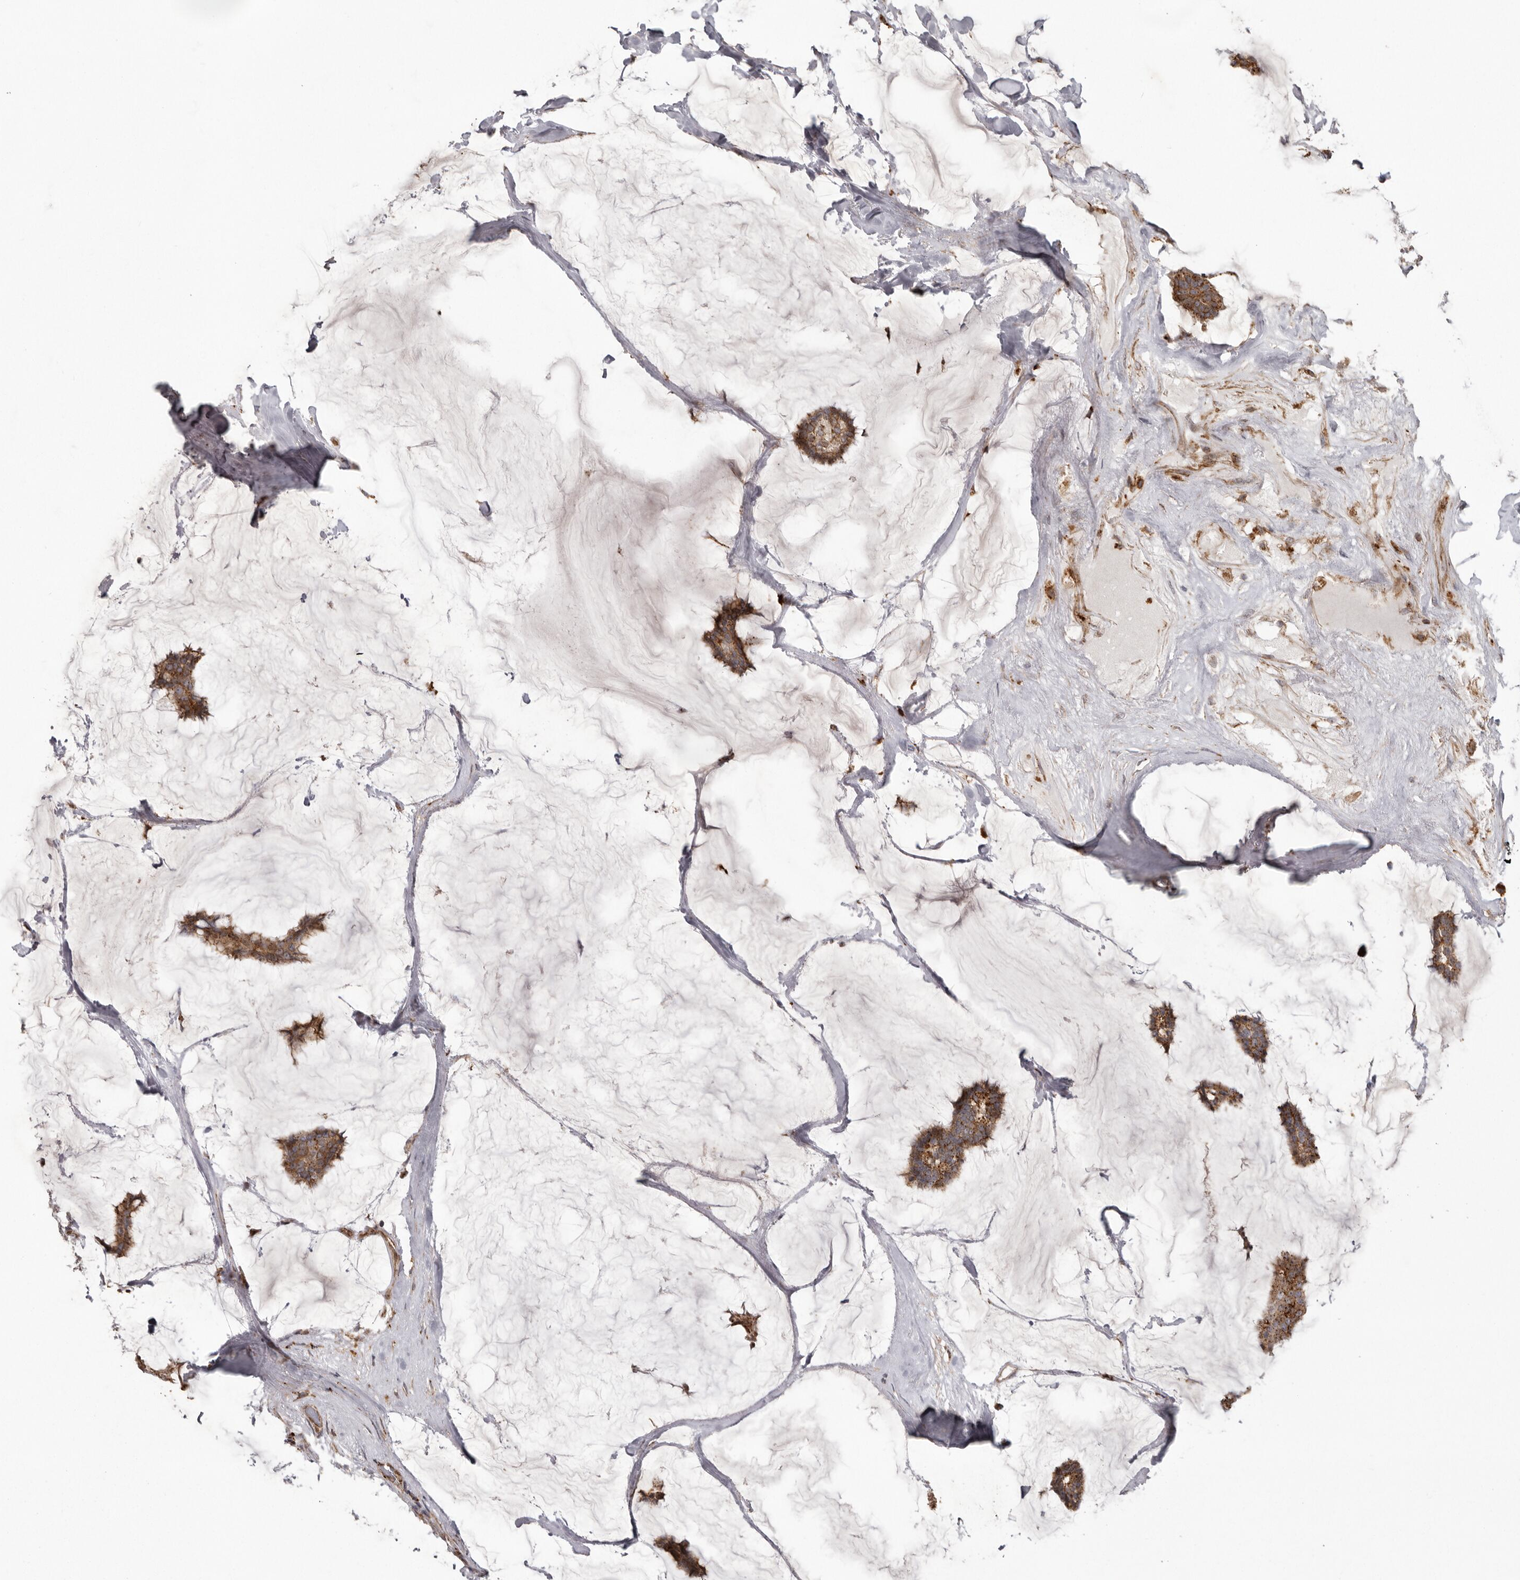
{"staining": {"intensity": "moderate", "quantity": ">75%", "location": "cytoplasmic/membranous"}, "tissue": "breast cancer", "cell_type": "Tumor cells", "image_type": "cancer", "snomed": [{"axis": "morphology", "description": "Duct carcinoma"}, {"axis": "topography", "description": "Breast"}], "caption": "Immunohistochemical staining of human breast cancer shows medium levels of moderate cytoplasmic/membranous expression in approximately >75% of tumor cells.", "gene": "NUP43", "patient": {"sex": "female", "age": 93}}